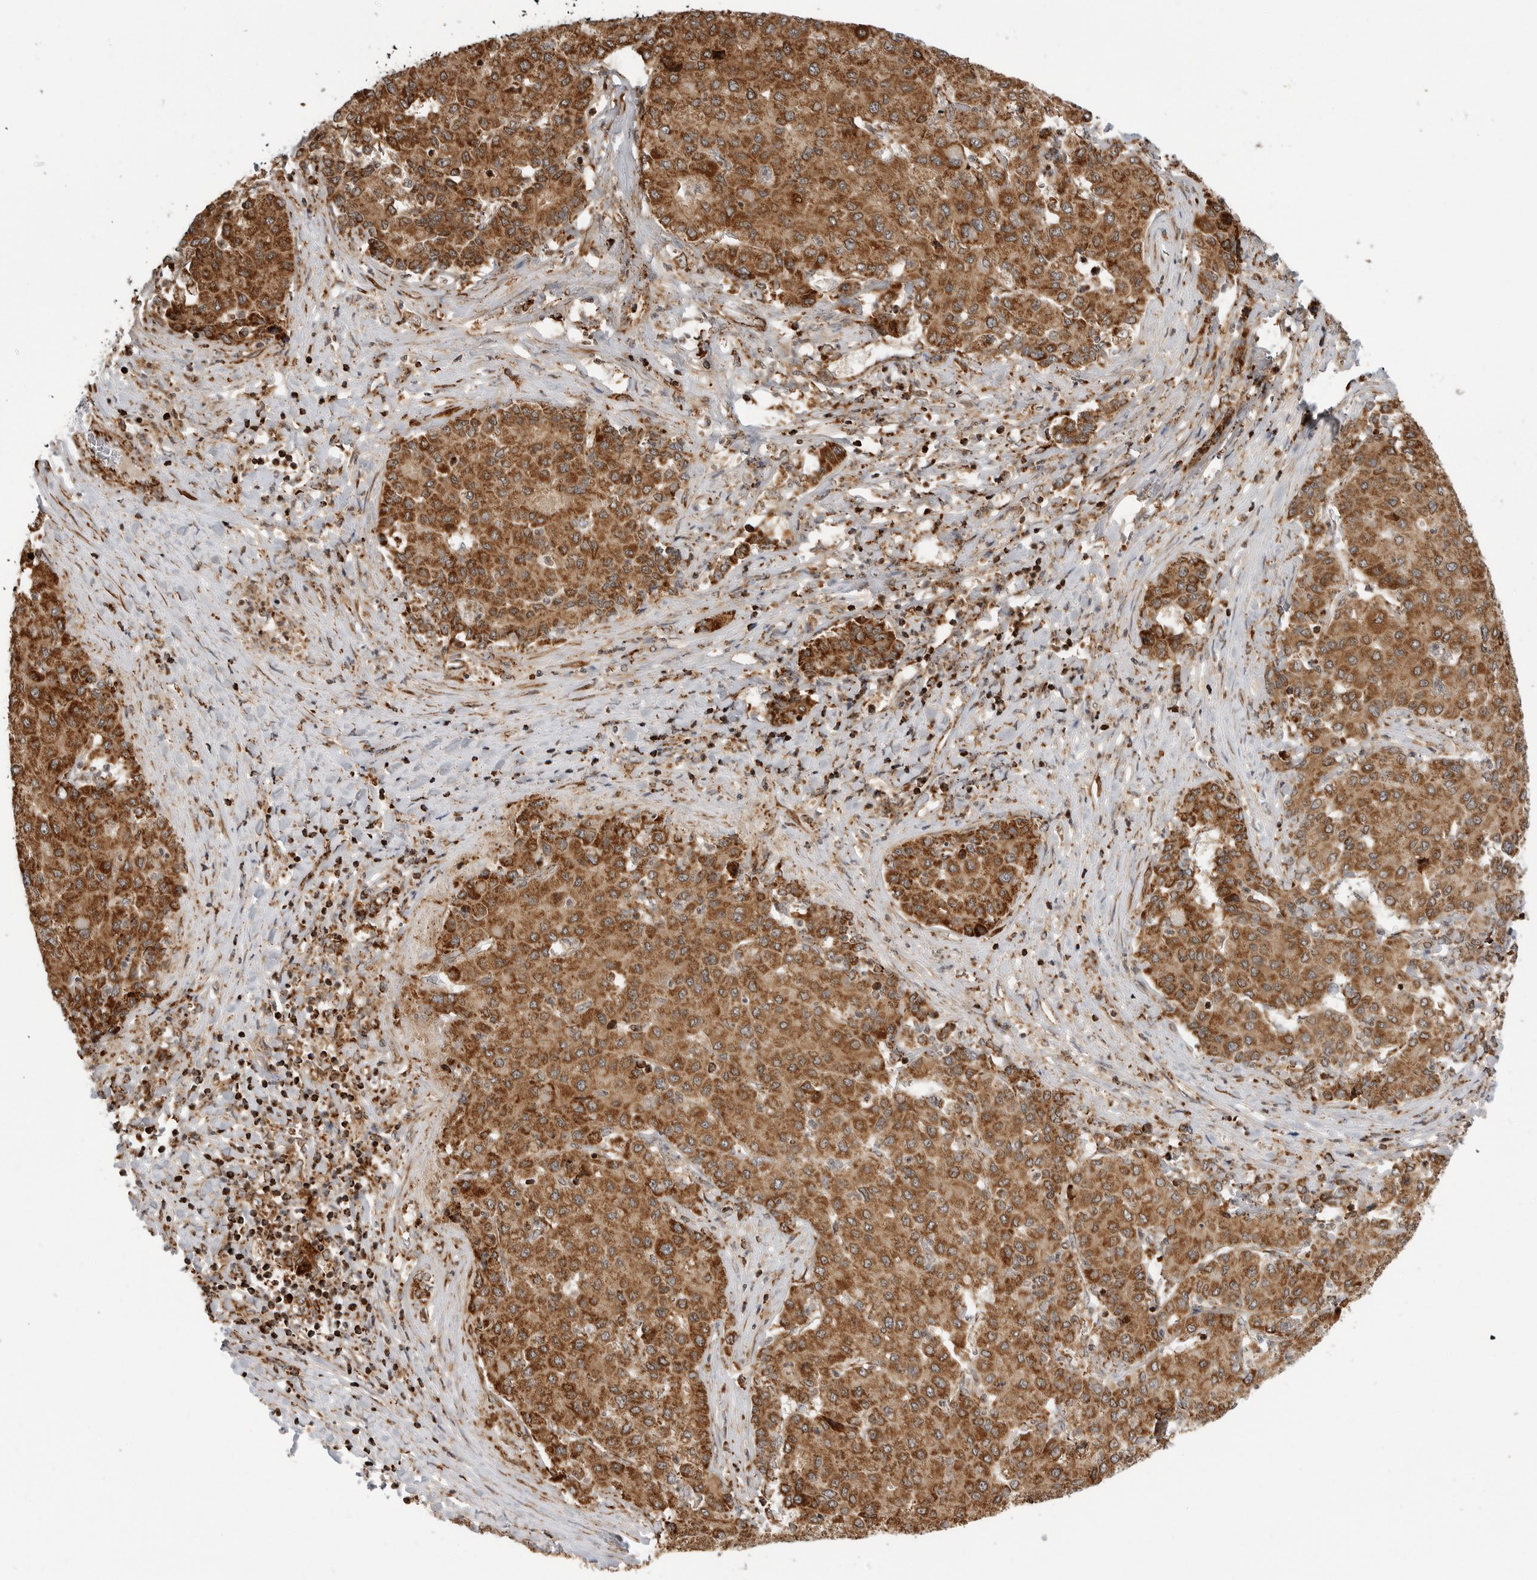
{"staining": {"intensity": "strong", "quantity": ">75%", "location": "cytoplasmic/membranous"}, "tissue": "liver cancer", "cell_type": "Tumor cells", "image_type": "cancer", "snomed": [{"axis": "morphology", "description": "Carcinoma, Hepatocellular, NOS"}, {"axis": "topography", "description": "Liver"}], "caption": "Immunohistochemical staining of human liver cancer exhibits strong cytoplasmic/membranous protein positivity in about >75% of tumor cells.", "gene": "BMP2K", "patient": {"sex": "male", "age": 65}}